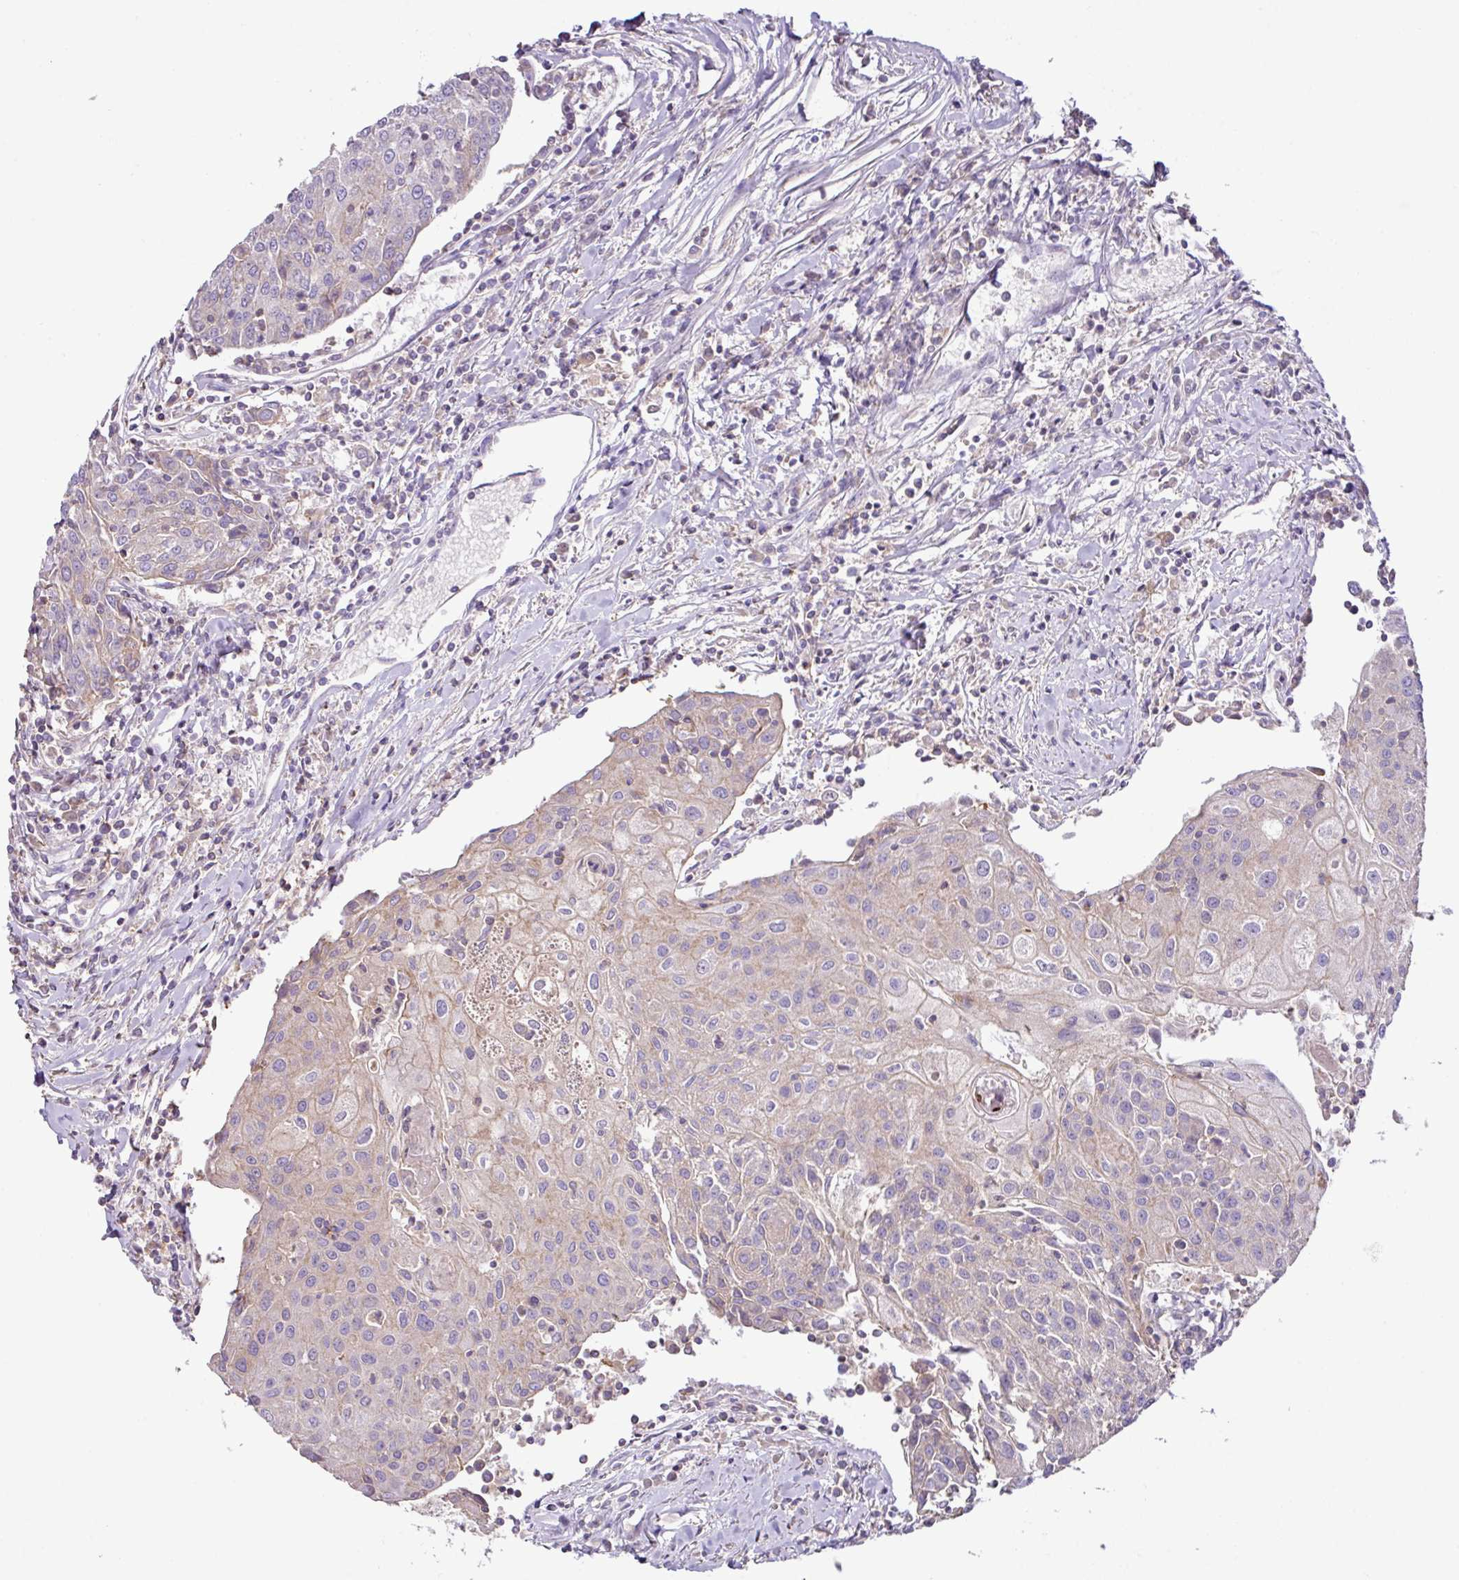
{"staining": {"intensity": "negative", "quantity": "none", "location": "none"}, "tissue": "urothelial cancer", "cell_type": "Tumor cells", "image_type": "cancer", "snomed": [{"axis": "morphology", "description": "Urothelial carcinoma, High grade"}, {"axis": "topography", "description": "Urinary bladder"}], "caption": "Tumor cells are negative for brown protein staining in urothelial cancer.", "gene": "AGR3", "patient": {"sex": "female", "age": 85}}